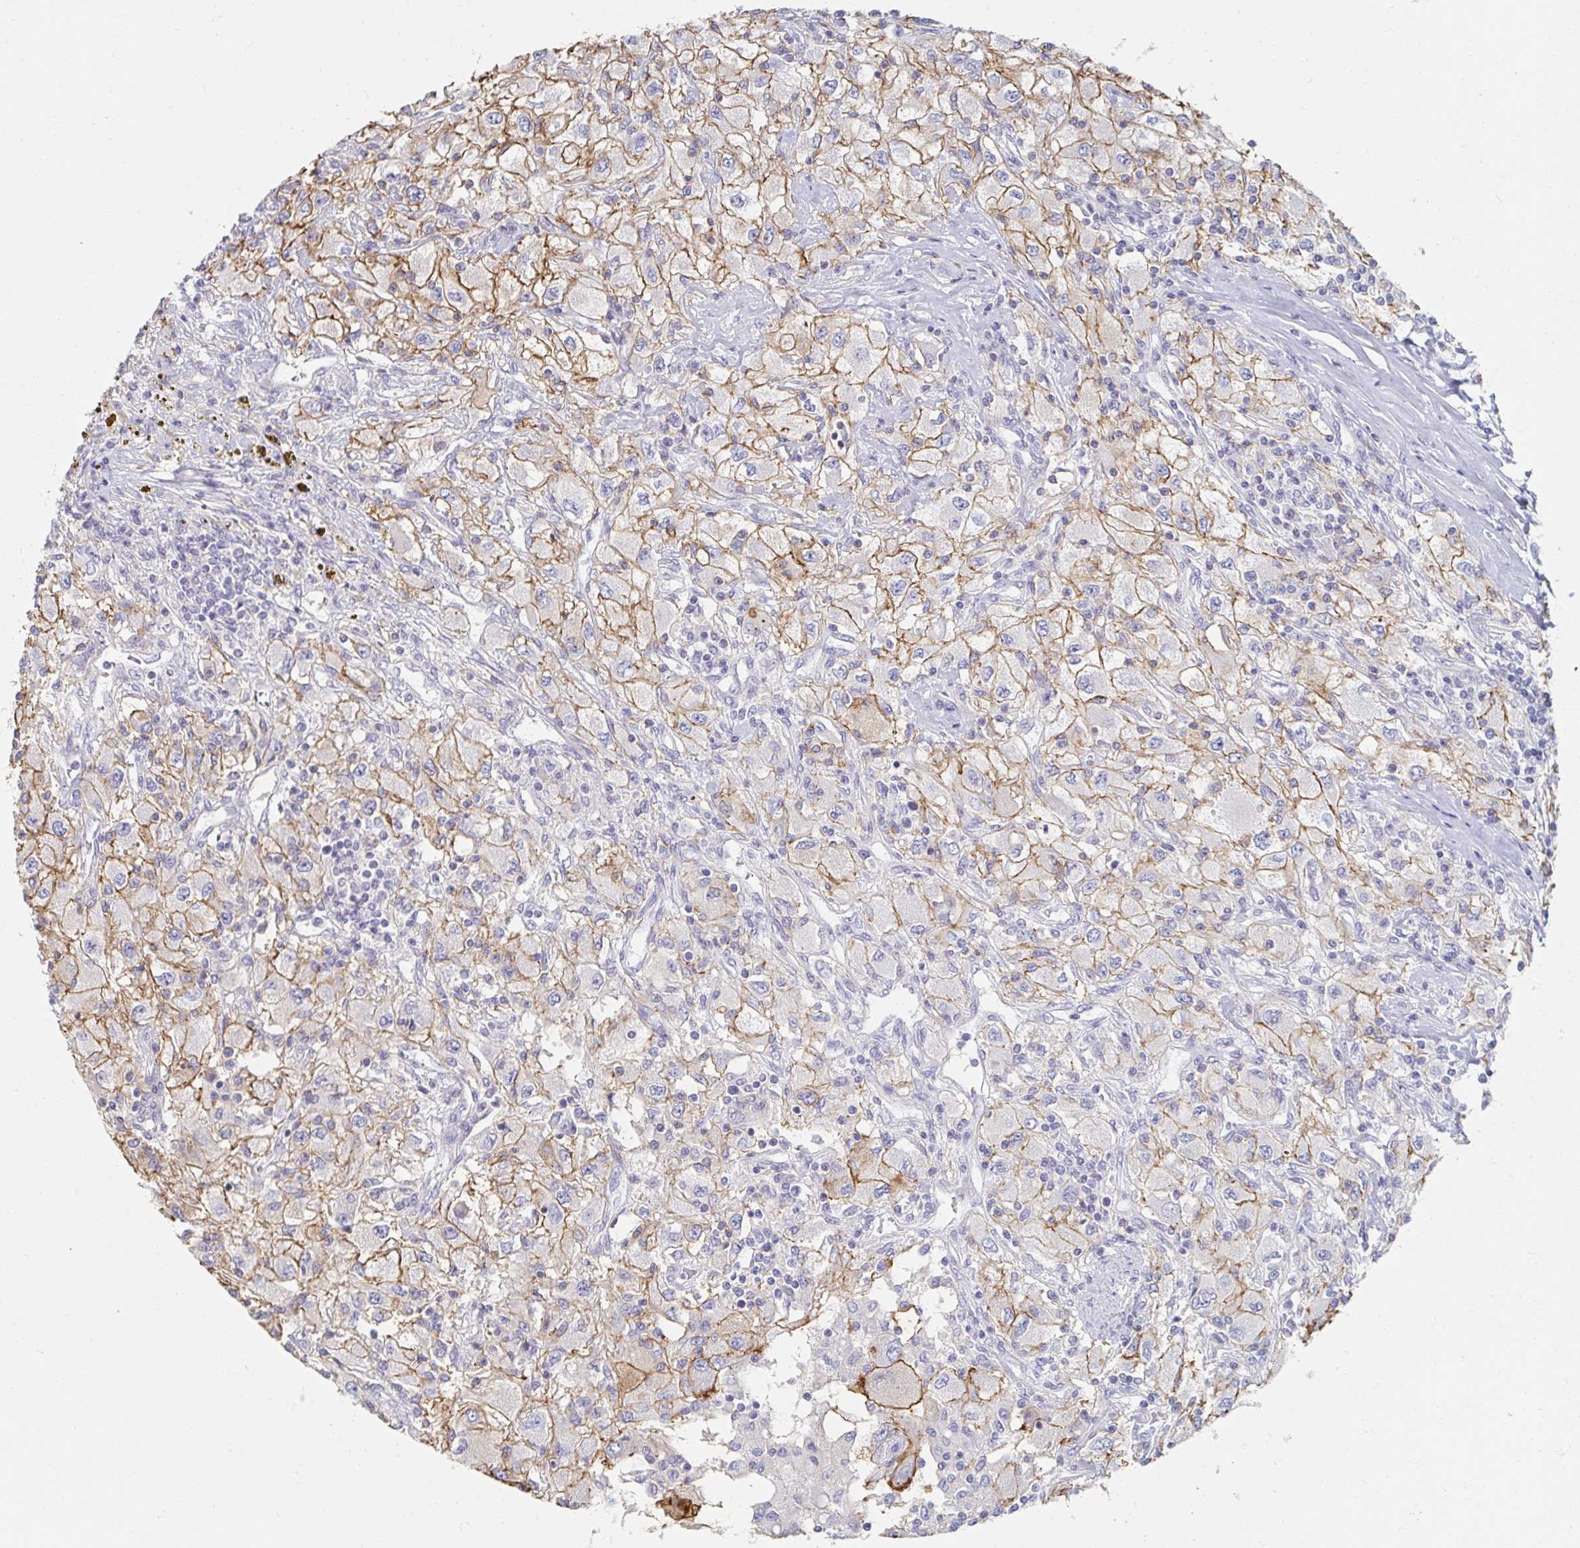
{"staining": {"intensity": "moderate", "quantity": "25%-75%", "location": "cytoplasmic/membranous"}, "tissue": "renal cancer", "cell_type": "Tumor cells", "image_type": "cancer", "snomed": [{"axis": "morphology", "description": "Adenocarcinoma, NOS"}, {"axis": "topography", "description": "Kidney"}], "caption": "Protein staining by immunohistochemistry (IHC) exhibits moderate cytoplasmic/membranous staining in about 25%-75% of tumor cells in renal cancer.", "gene": "MYLK2", "patient": {"sex": "female", "age": 67}}